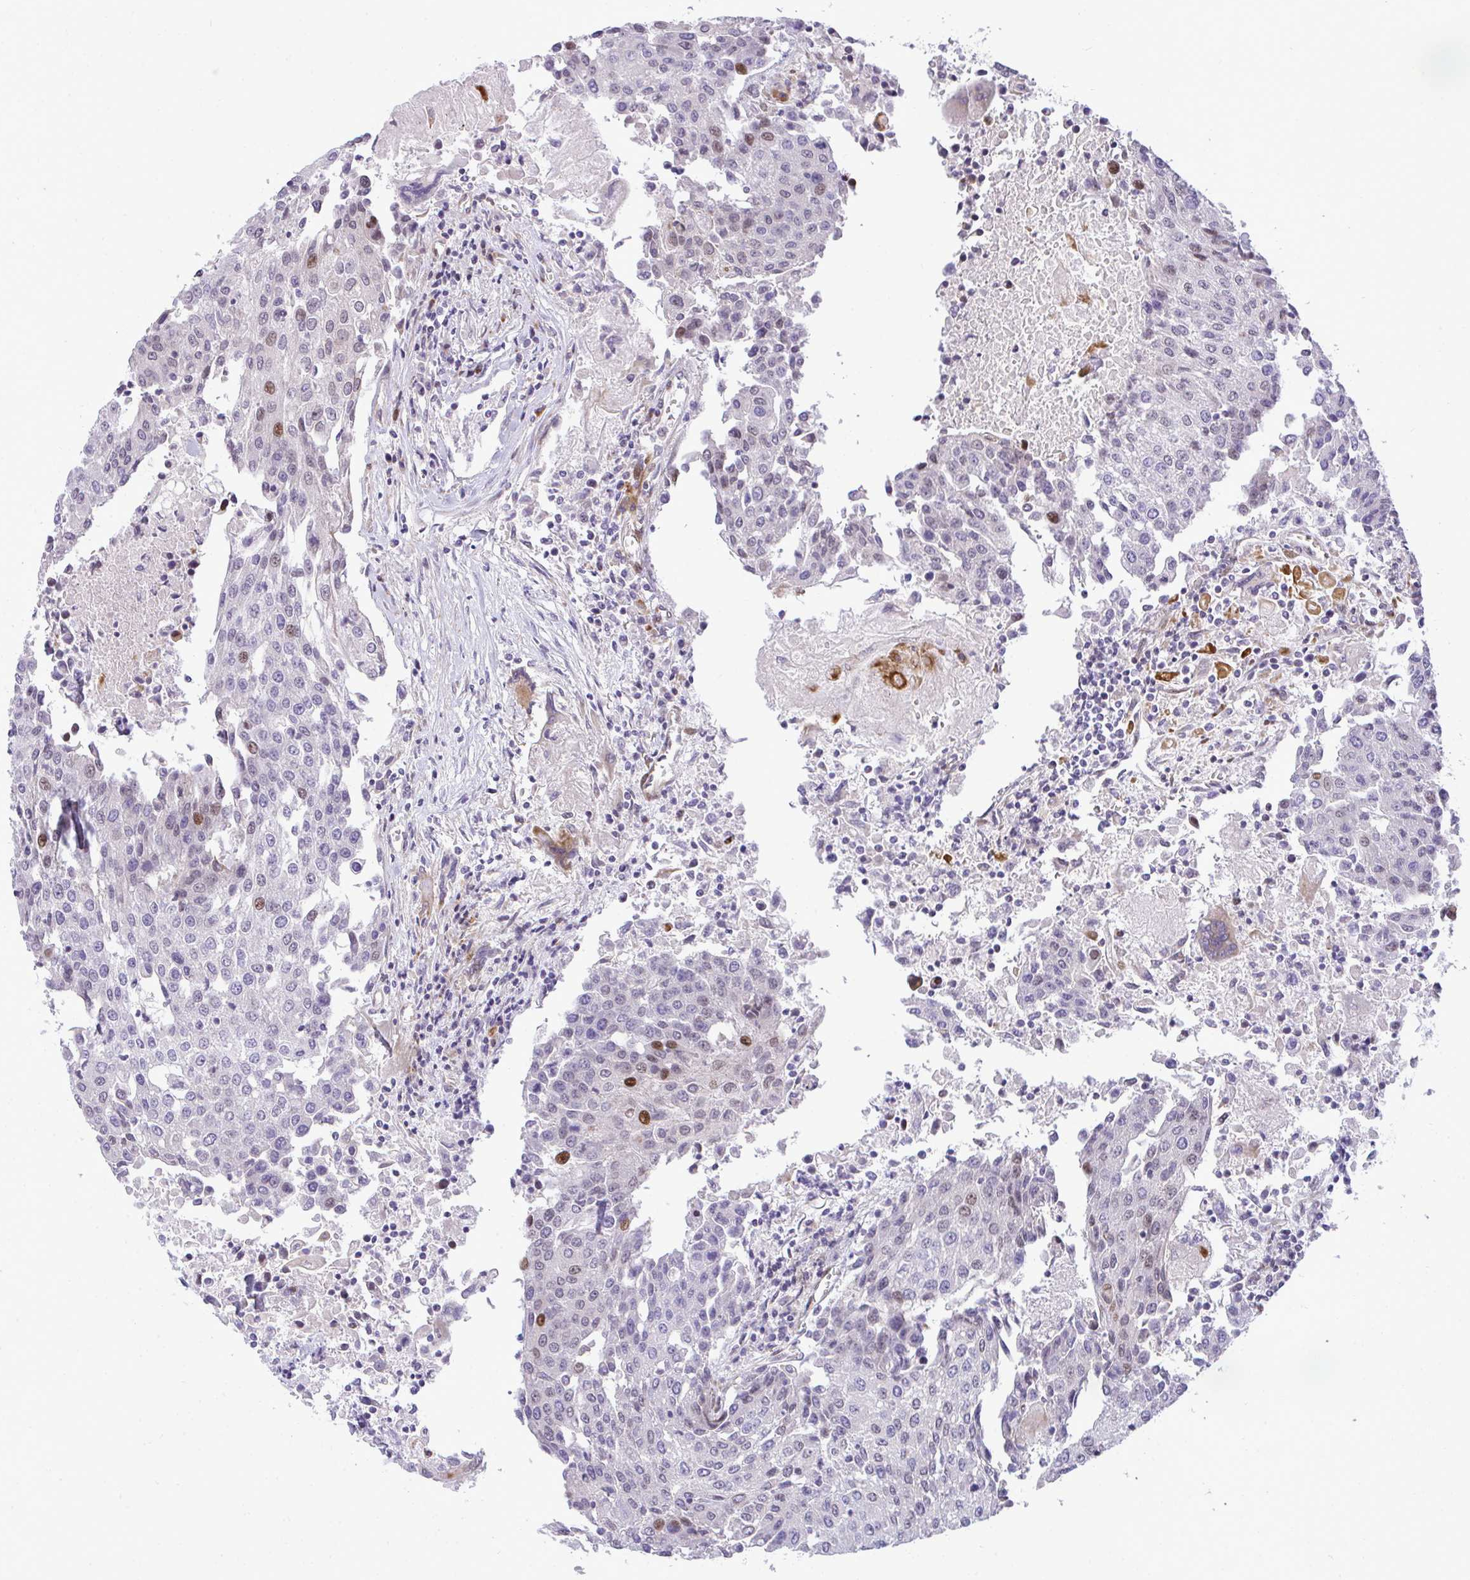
{"staining": {"intensity": "moderate", "quantity": "<25%", "location": "nuclear"}, "tissue": "urothelial cancer", "cell_type": "Tumor cells", "image_type": "cancer", "snomed": [{"axis": "morphology", "description": "Urothelial carcinoma, High grade"}, {"axis": "topography", "description": "Urinary bladder"}], "caption": "IHC of human high-grade urothelial carcinoma displays low levels of moderate nuclear positivity in approximately <25% of tumor cells.", "gene": "CASTOR2", "patient": {"sex": "female", "age": 85}}